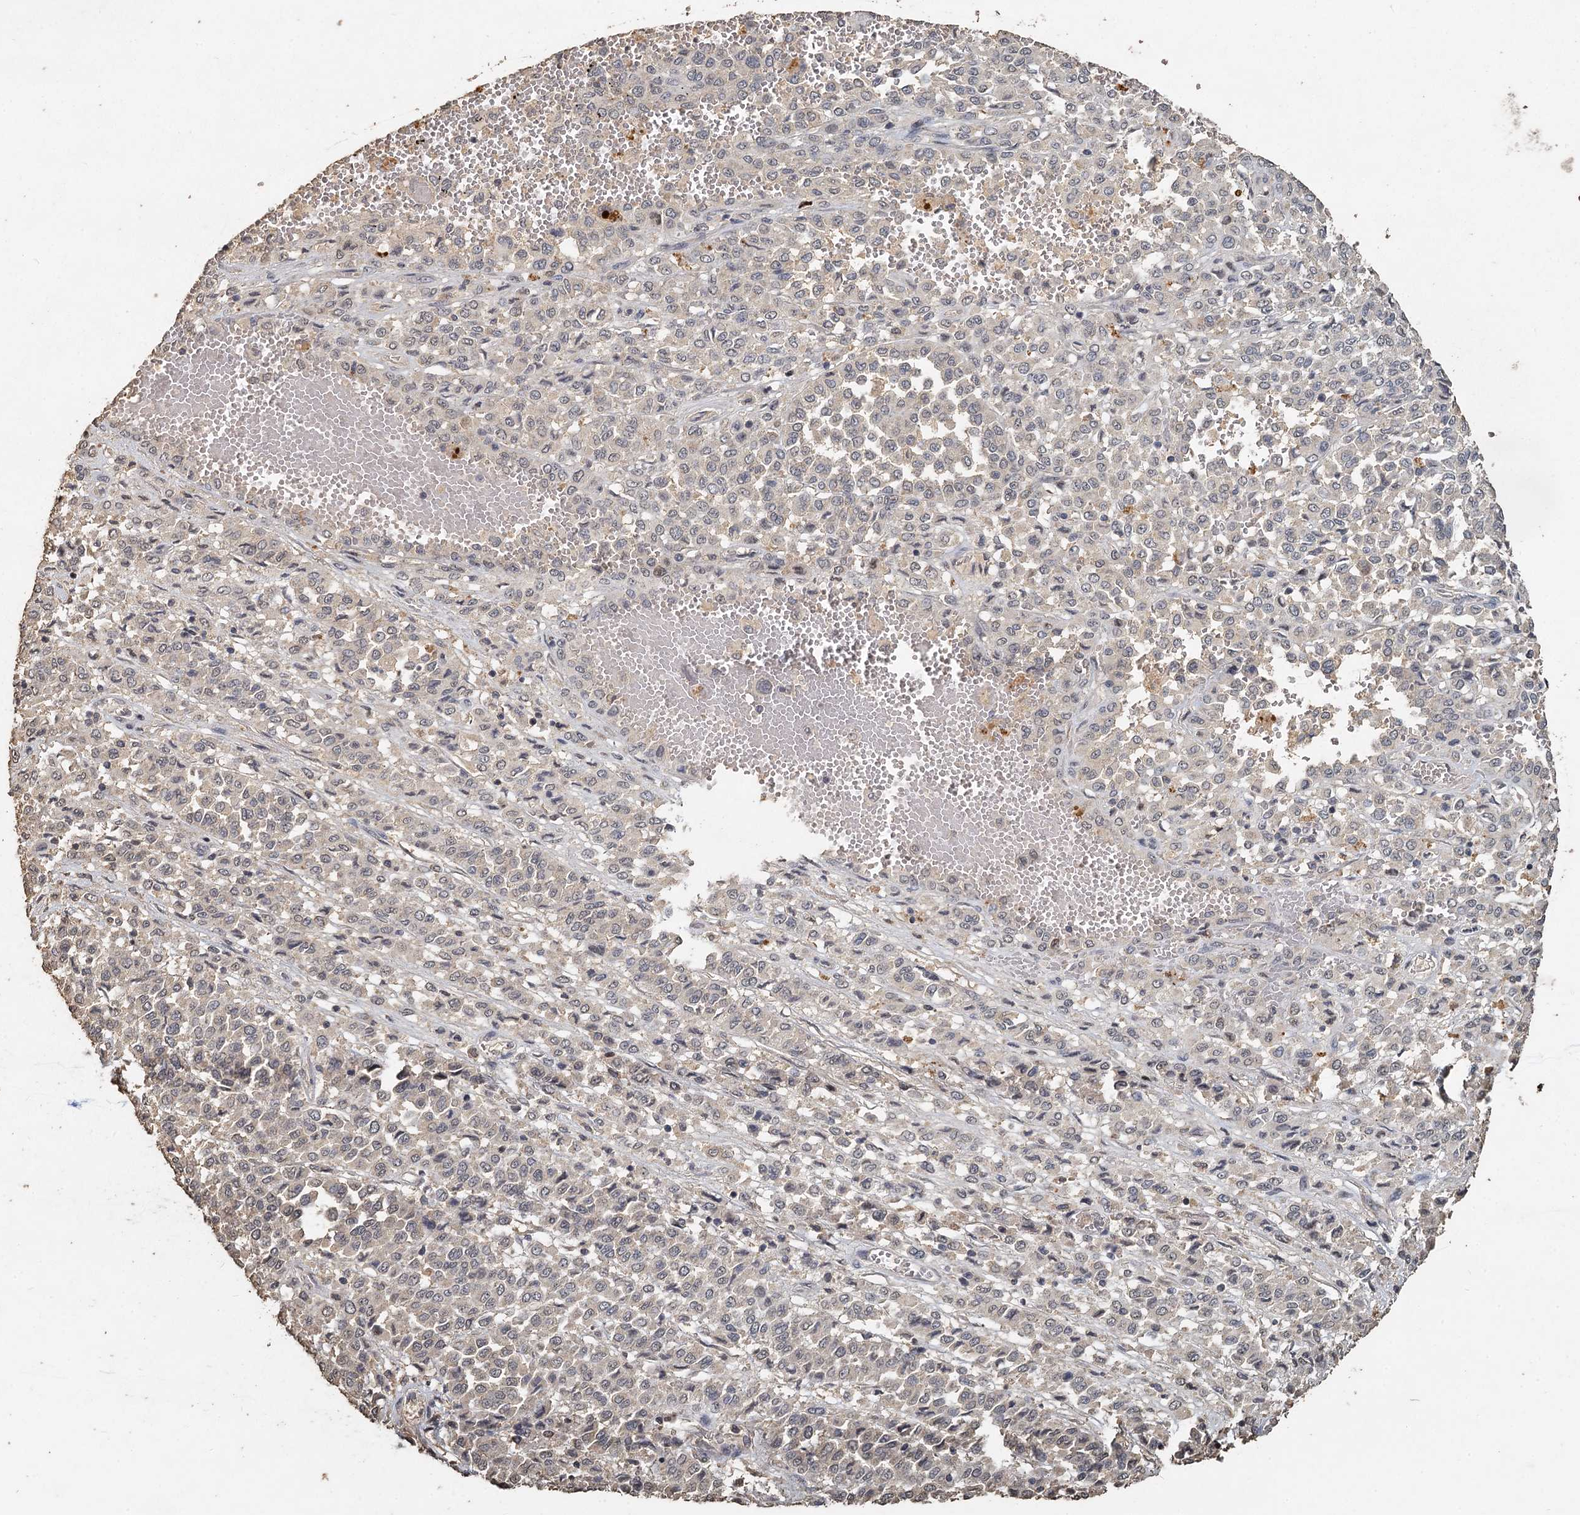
{"staining": {"intensity": "negative", "quantity": "none", "location": "none"}, "tissue": "melanoma", "cell_type": "Tumor cells", "image_type": "cancer", "snomed": [{"axis": "morphology", "description": "Malignant melanoma, Metastatic site"}, {"axis": "topography", "description": "Pancreas"}], "caption": "Immunohistochemistry (IHC) histopathology image of neoplastic tissue: human malignant melanoma (metastatic site) stained with DAB (3,3'-diaminobenzidine) demonstrates no significant protein expression in tumor cells. The staining was performed using DAB to visualize the protein expression in brown, while the nuclei were stained in blue with hematoxylin (Magnification: 20x).", "gene": "CCDC61", "patient": {"sex": "female", "age": 30}}